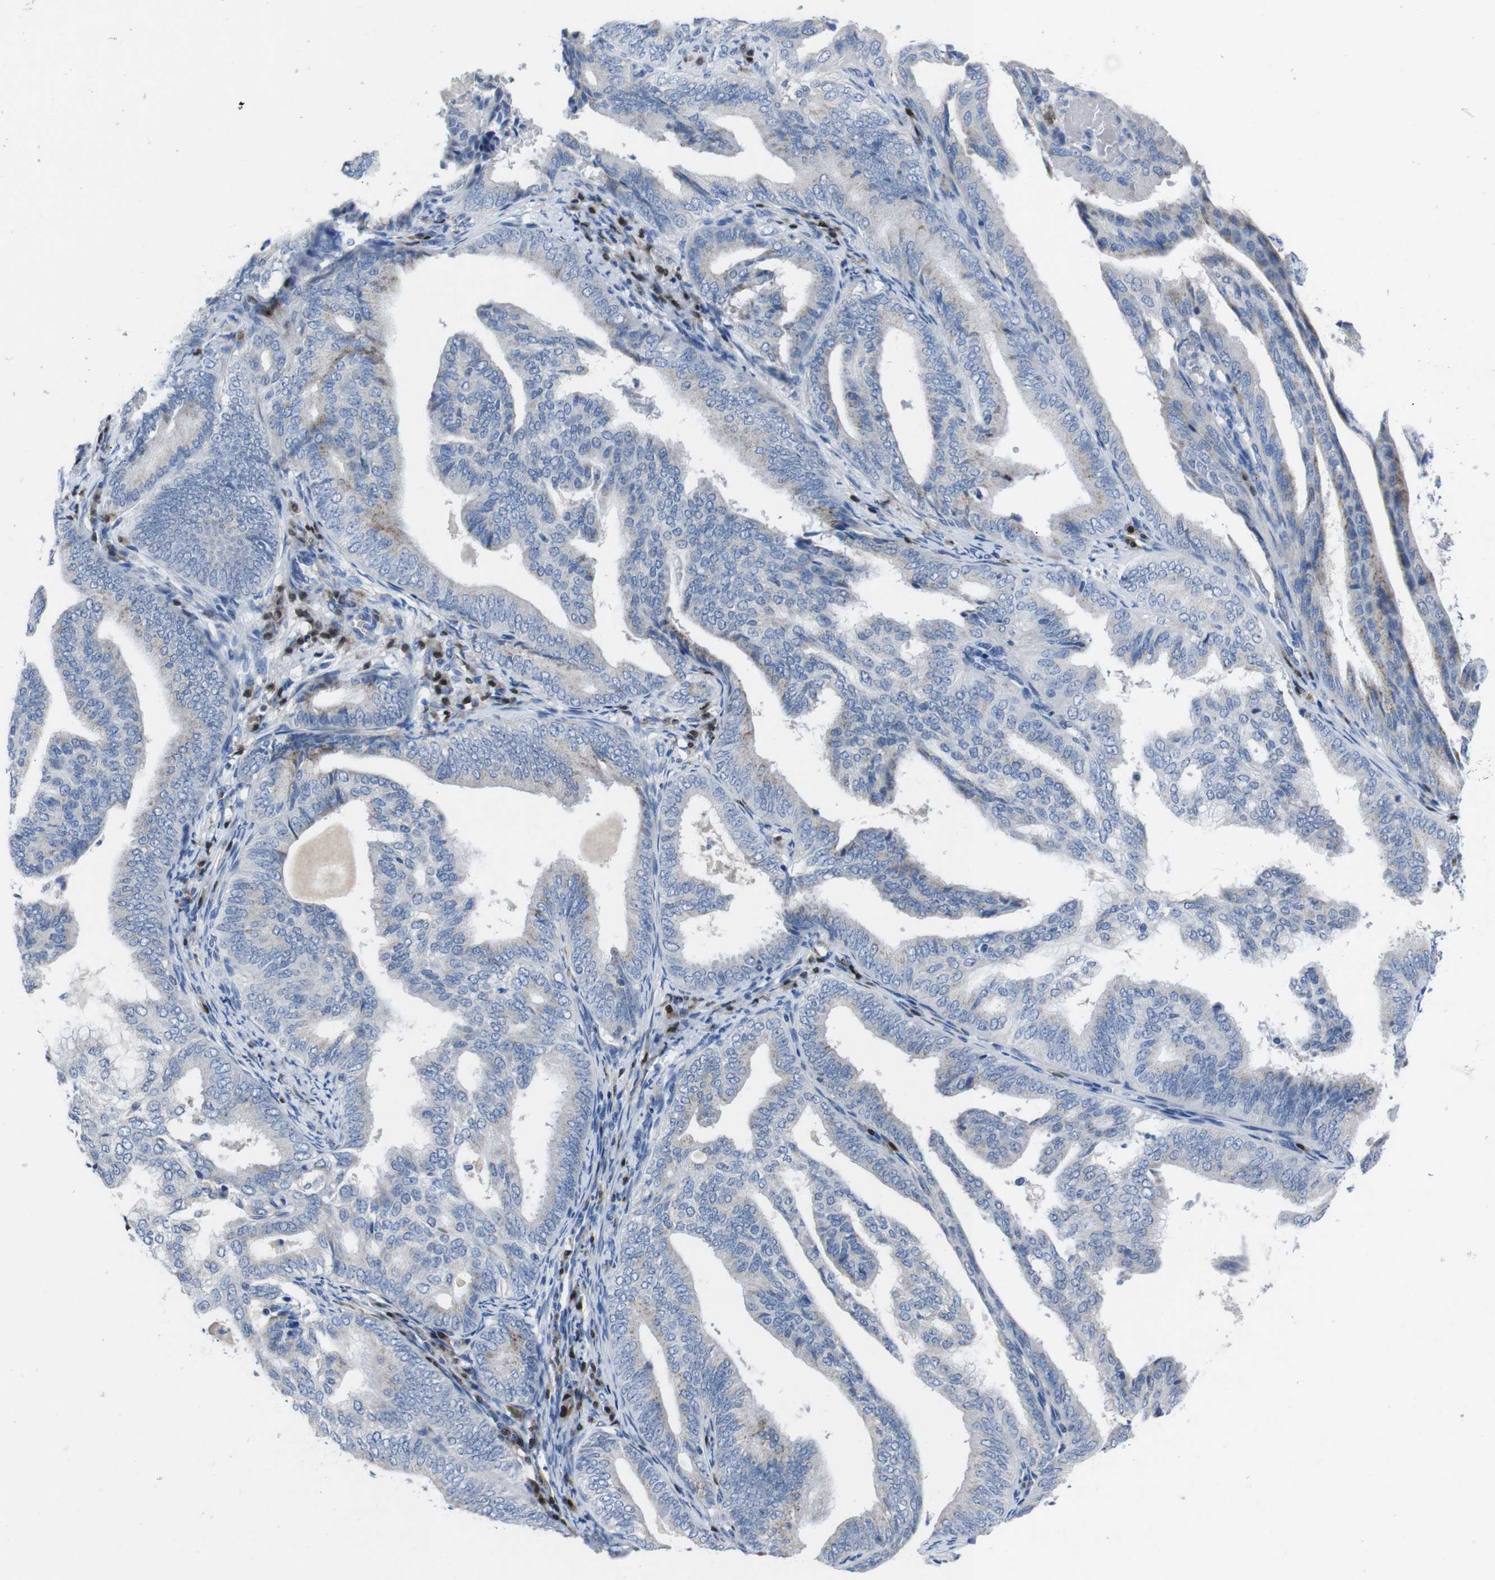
{"staining": {"intensity": "negative", "quantity": "none", "location": "none"}, "tissue": "endometrial cancer", "cell_type": "Tumor cells", "image_type": "cancer", "snomed": [{"axis": "morphology", "description": "Adenocarcinoma, NOS"}, {"axis": "topography", "description": "Endometrium"}], "caption": "The micrograph displays no staining of tumor cells in endometrial cancer (adenocarcinoma). (Stains: DAB immunohistochemistry with hematoxylin counter stain, Microscopy: brightfield microscopy at high magnification).", "gene": "IRF4", "patient": {"sex": "female", "age": 58}}